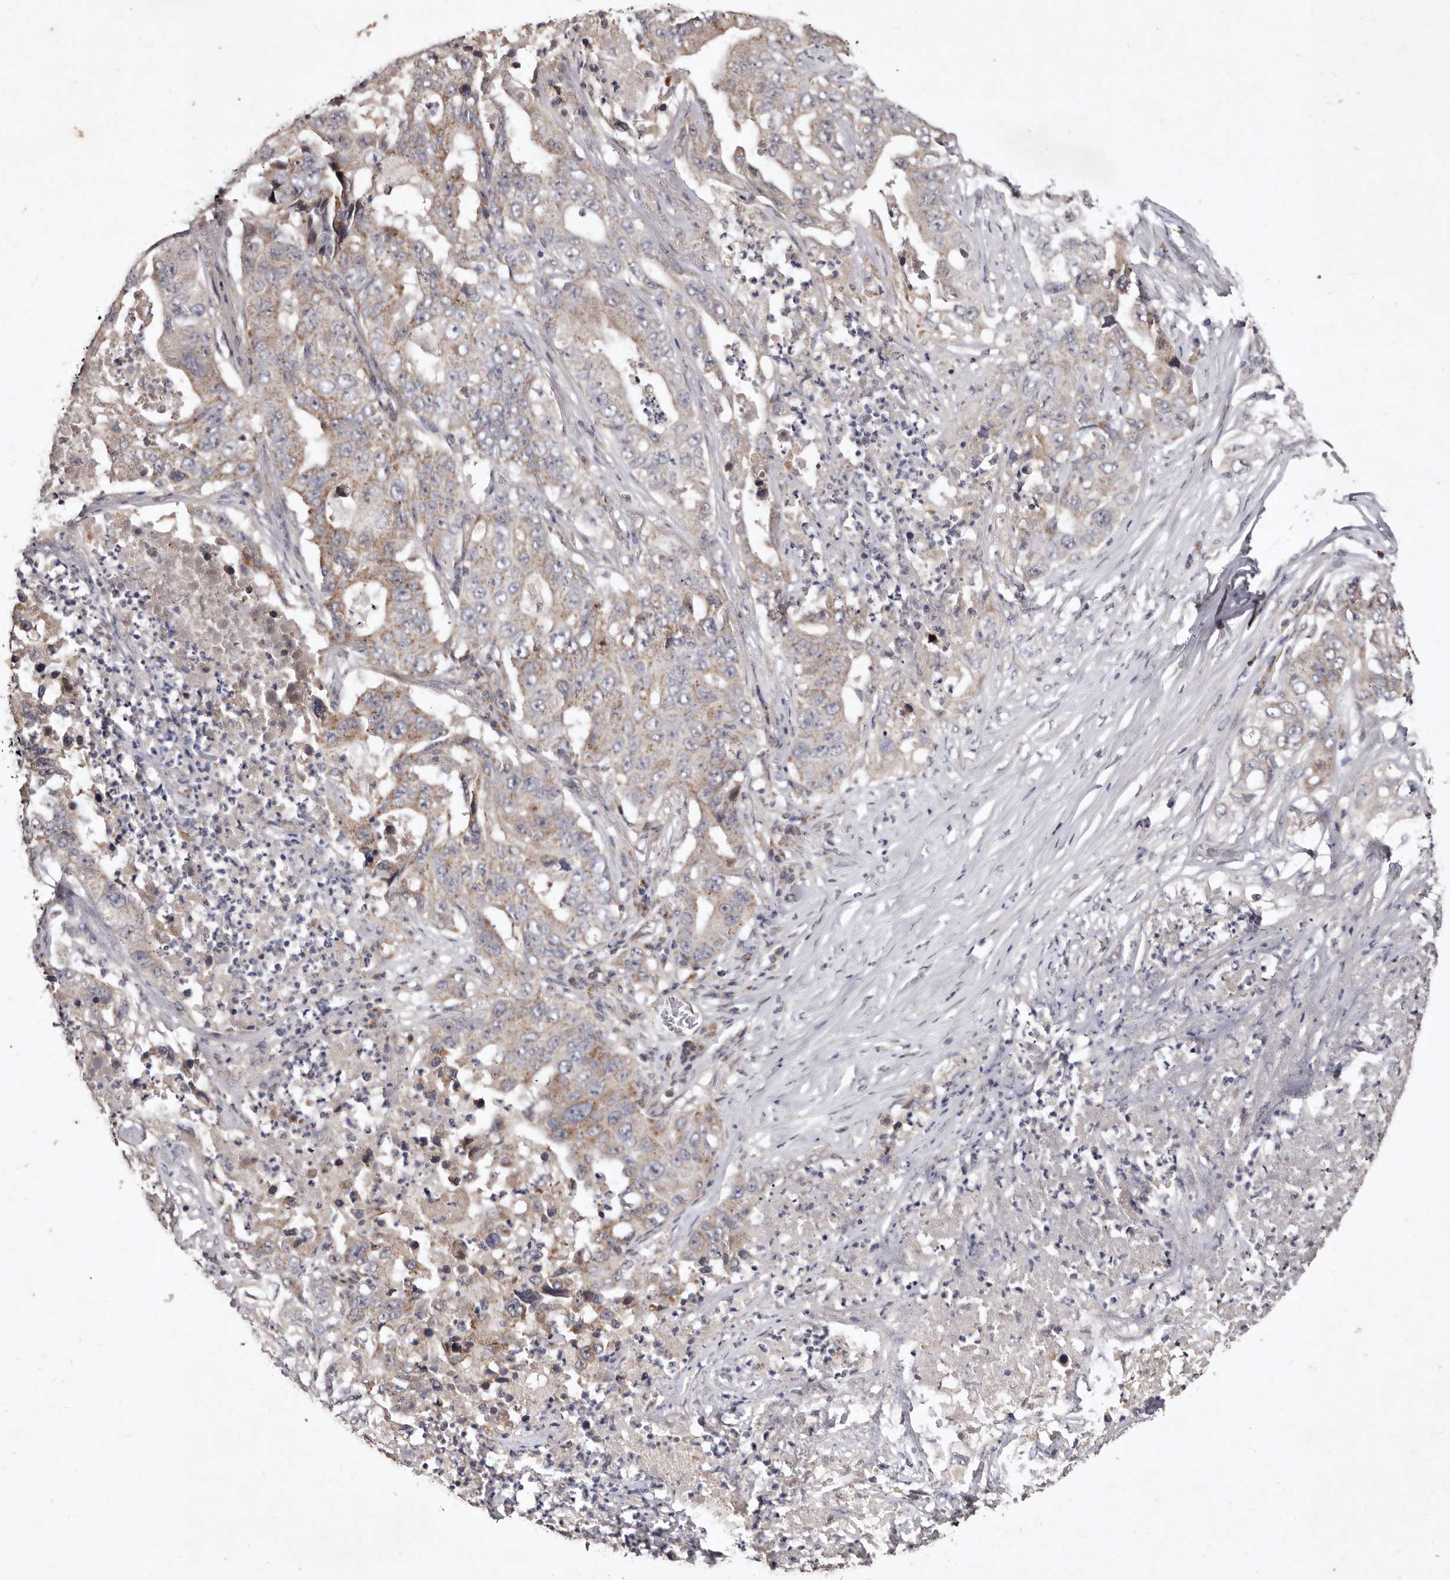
{"staining": {"intensity": "weak", "quantity": "25%-75%", "location": "cytoplasmic/membranous"}, "tissue": "lung cancer", "cell_type": "Tumor cells", "image_type": "cancer", "snomed": [{"axis": "morphology", "description": "Adenocarcinoma, NOS"}, {"axis": "topography", "description": "Lung"}], "caption": "Immunohistochemistry (IHC) staining of lung adenocarcinoma, which exhibits low levels of weak cytoplasmic/membranous positivity in approximately 25%-75% of tumor cells indicating weak cytoplasmic/membranous protein expression. The staining was performed using DAB (brown) for protein detection and nuclei were counterstained in hematoxylin (blue).", "gene": "FLAD1", "patient": {"sex": "female", "age": 51}}